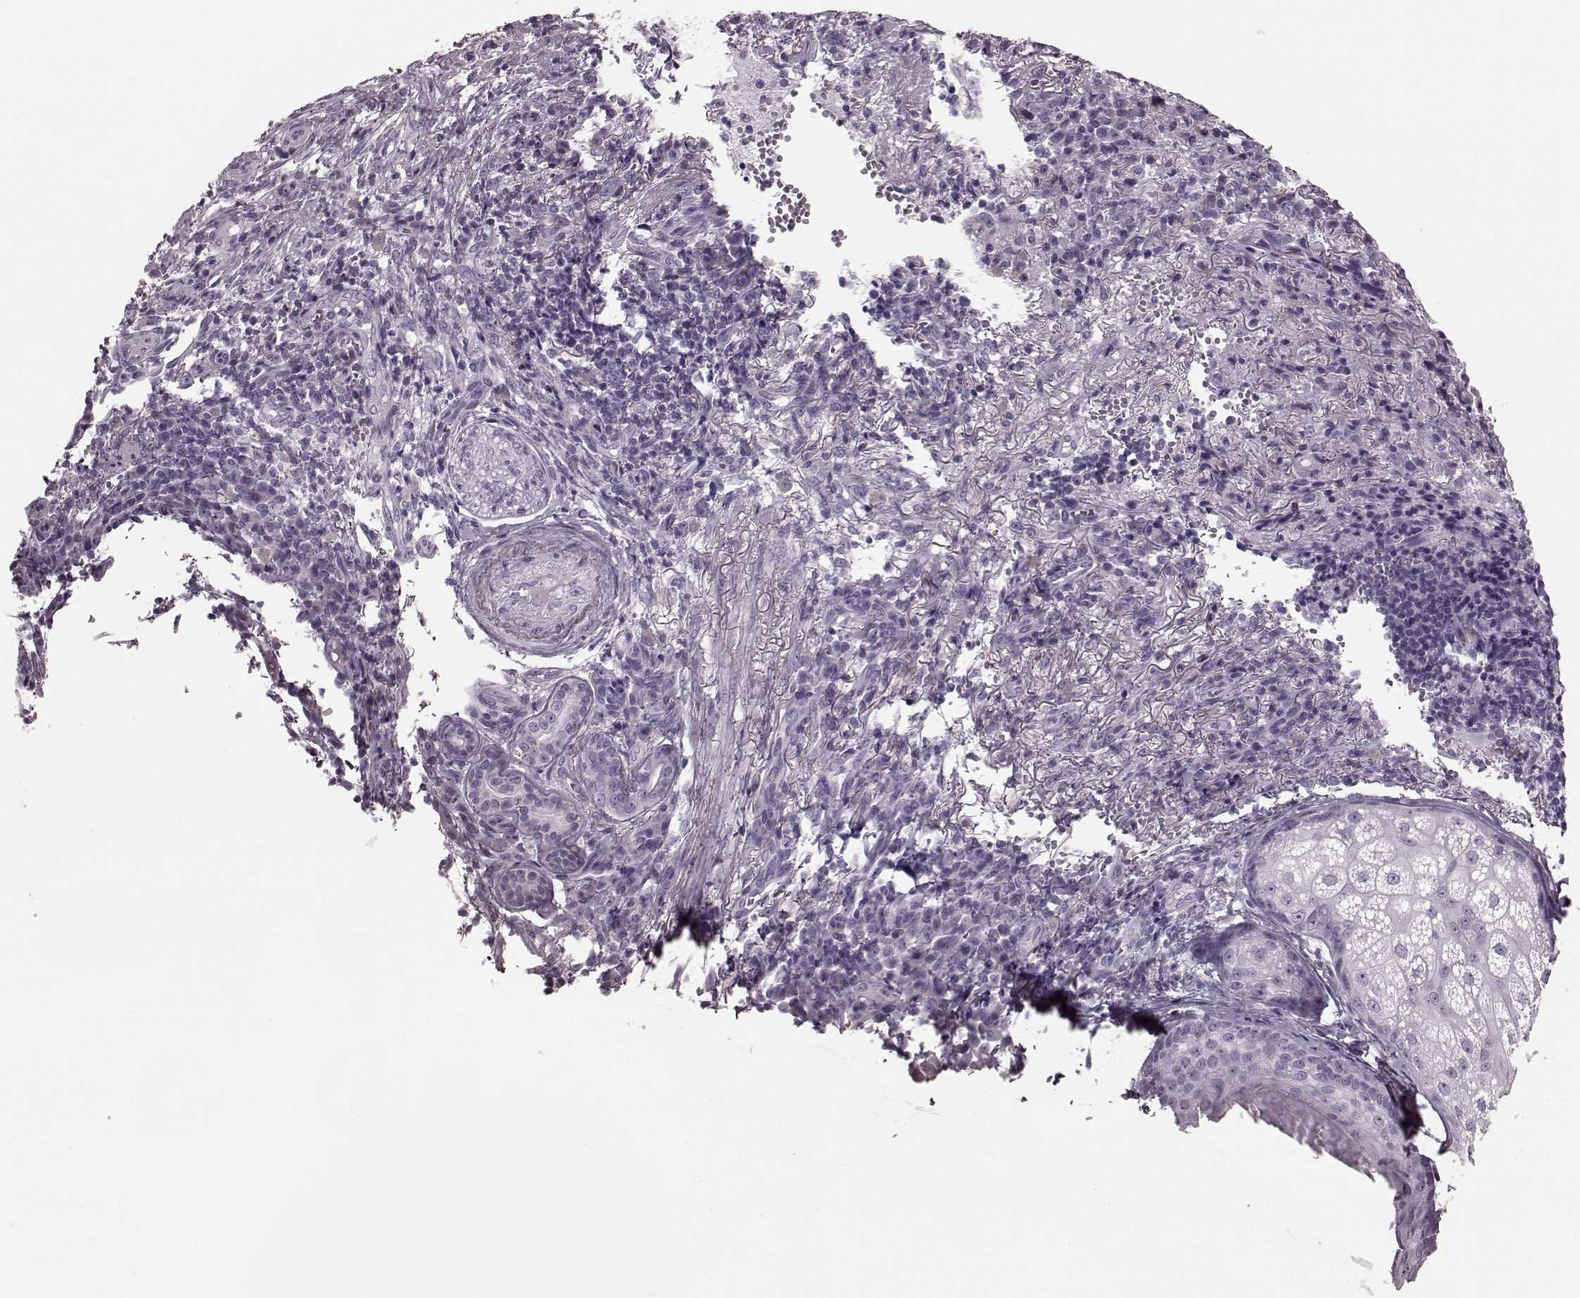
{"staining": {"intensity": "negative", "quantity": "none", "location": "none"}, "tissue": "skin cancer", "cell_type": "Tumor cells", "image_type": "cancer", "snomed": [{"axis": "morphology", "description": "Basal cell carcinoma"}, {"axis": "topography", "description": "Skin"}], "caption": "Tumor cells are negative for brown protein staining in skin cancer (basal cell carcinoma).", "gene": "TRPM1", "patient": {"sex": "female", "age": 69}}